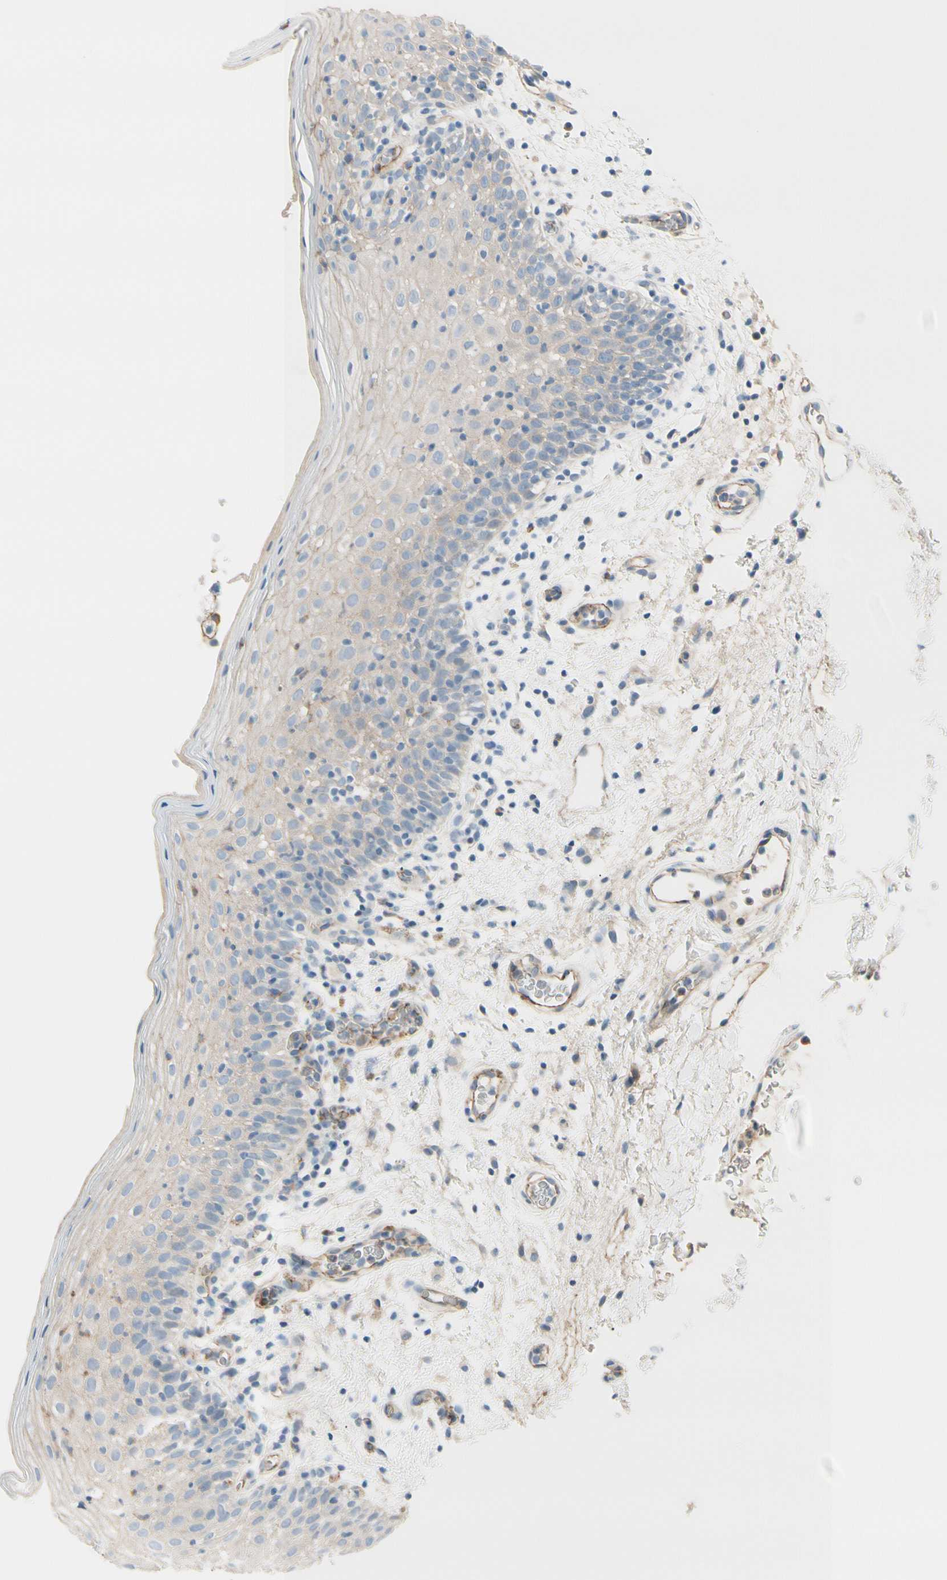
{"staining": {"intensity": "weak", "quantity": "25%-75%", "location": "cytoplasmic/membranous"}, "tissue": "oral mucosa", "cell_type": "Squamous epithelial cells", "image_type": "normal", "snomed": [{"axis": "morphology", "description": "Normal tissue, NOS"}, {"axis": "morphology", "description": "Squamous cell carcinoma, NOS"}, {"axis": "topography", "description": "Skeletal muscle"}, {"axis": "topography", "description": "Oral tissue"}], "caption": "IHC (DAB) staining of unremarkable oral mucosa reveals weak cytoplasmic/membranous protein staining in about 25%-75% of squamous epithelial cells. The staining is performed using DAB brown chromogen to label protein expression. The nuclei are counter-stained blue using hematoxylin.", "gene": "TJP1", "patient": {"sex": "male", "age": 71}}